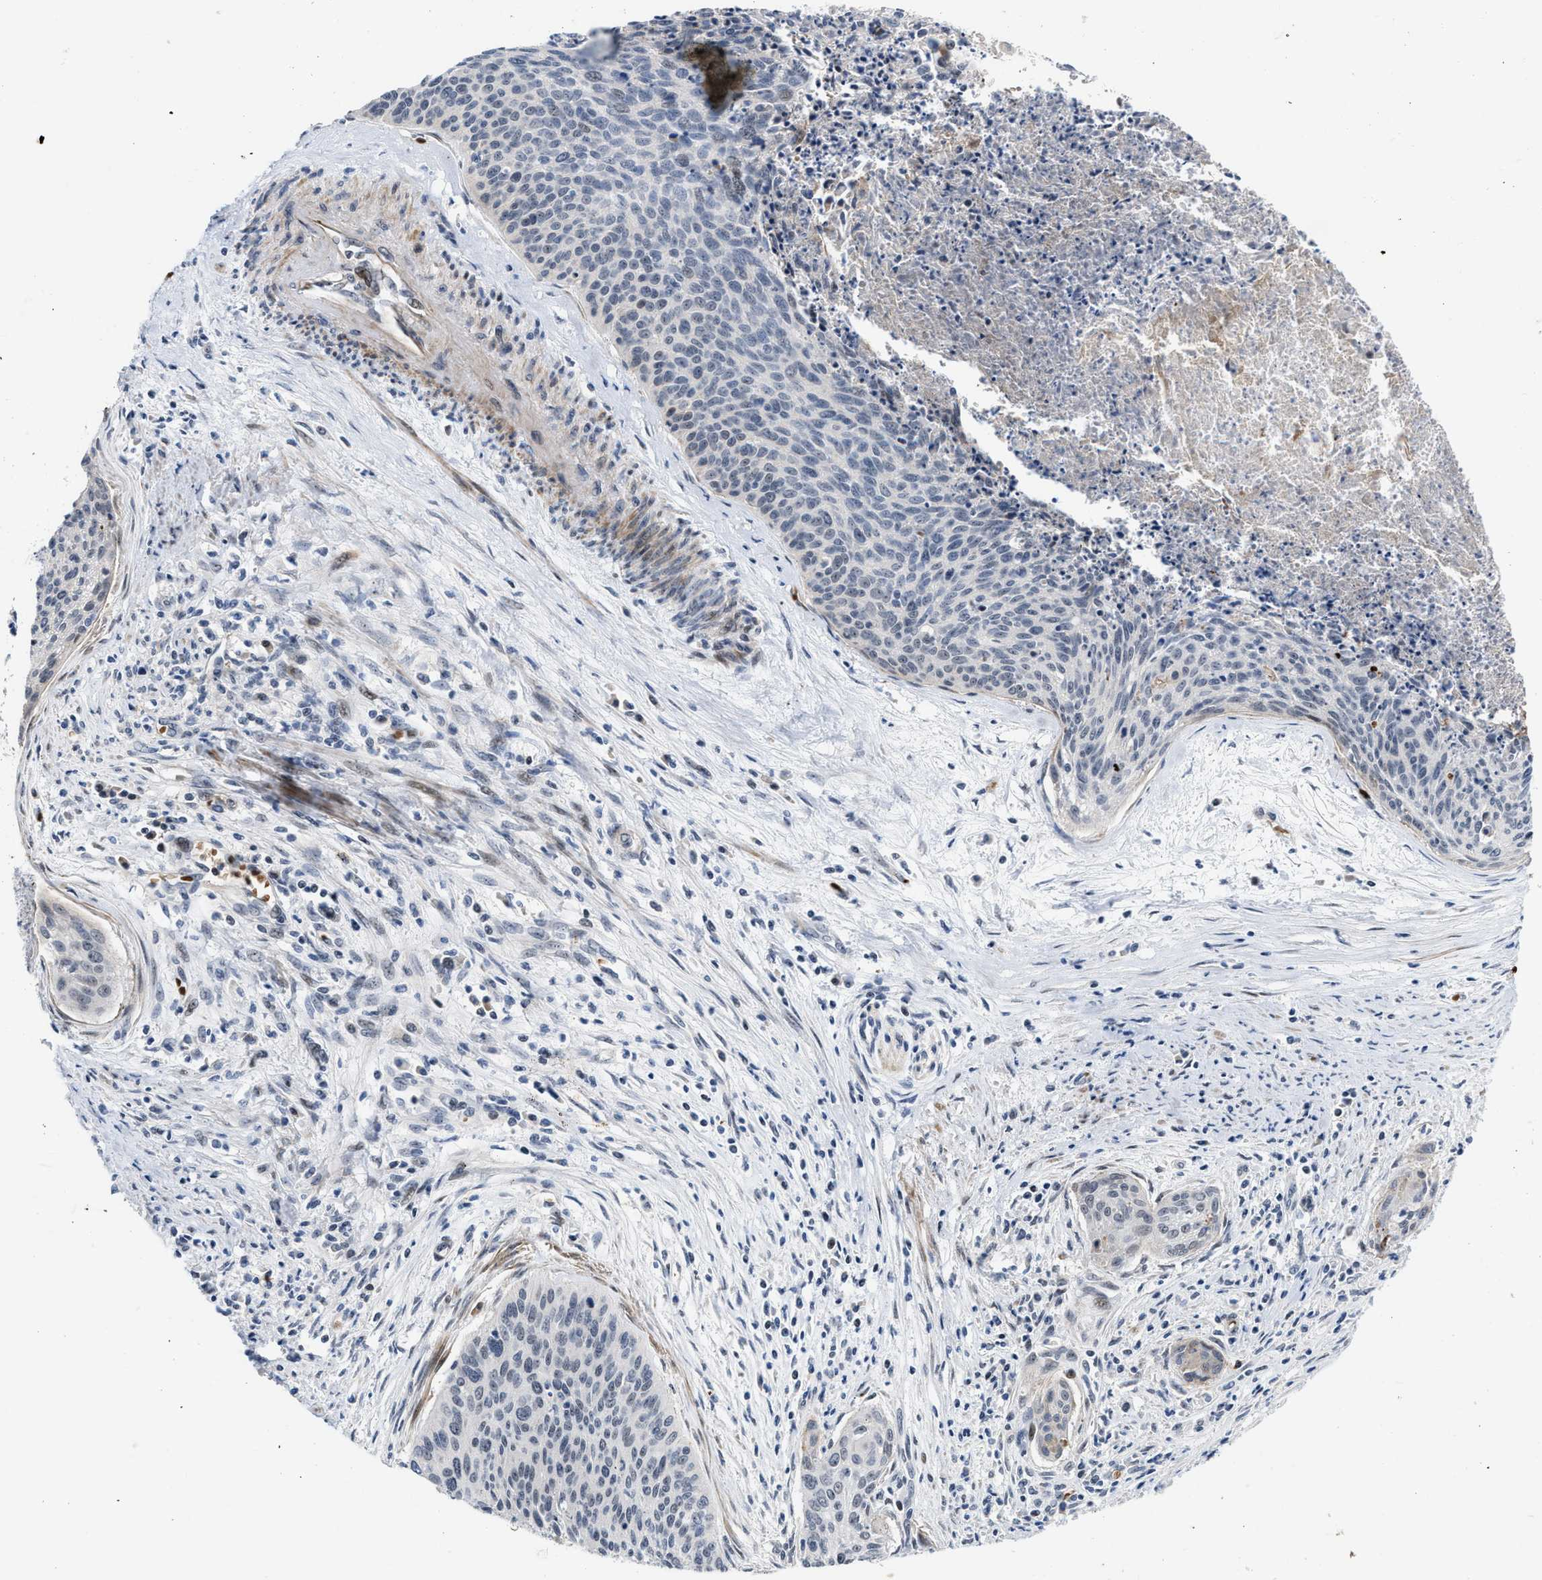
{"staining": {"intensity": "weak", "quantity": "<25%", "location": "nuclear"}, "tissue": "cervical cancer", "cell_type": "Tumor cells", "image_type": "cancer", "snomed": [{"axis": "morphology", "description": "Squamous cell carcinoma, NOS"}, {"axis": "topography", "description": "Cervix"}], "caption": "Photomicrograph shows no protein positivity in tumor cells of cervical cancer tissue.", "gene": "POLR1F", "patient": {"sex": "female", "age": 55}}